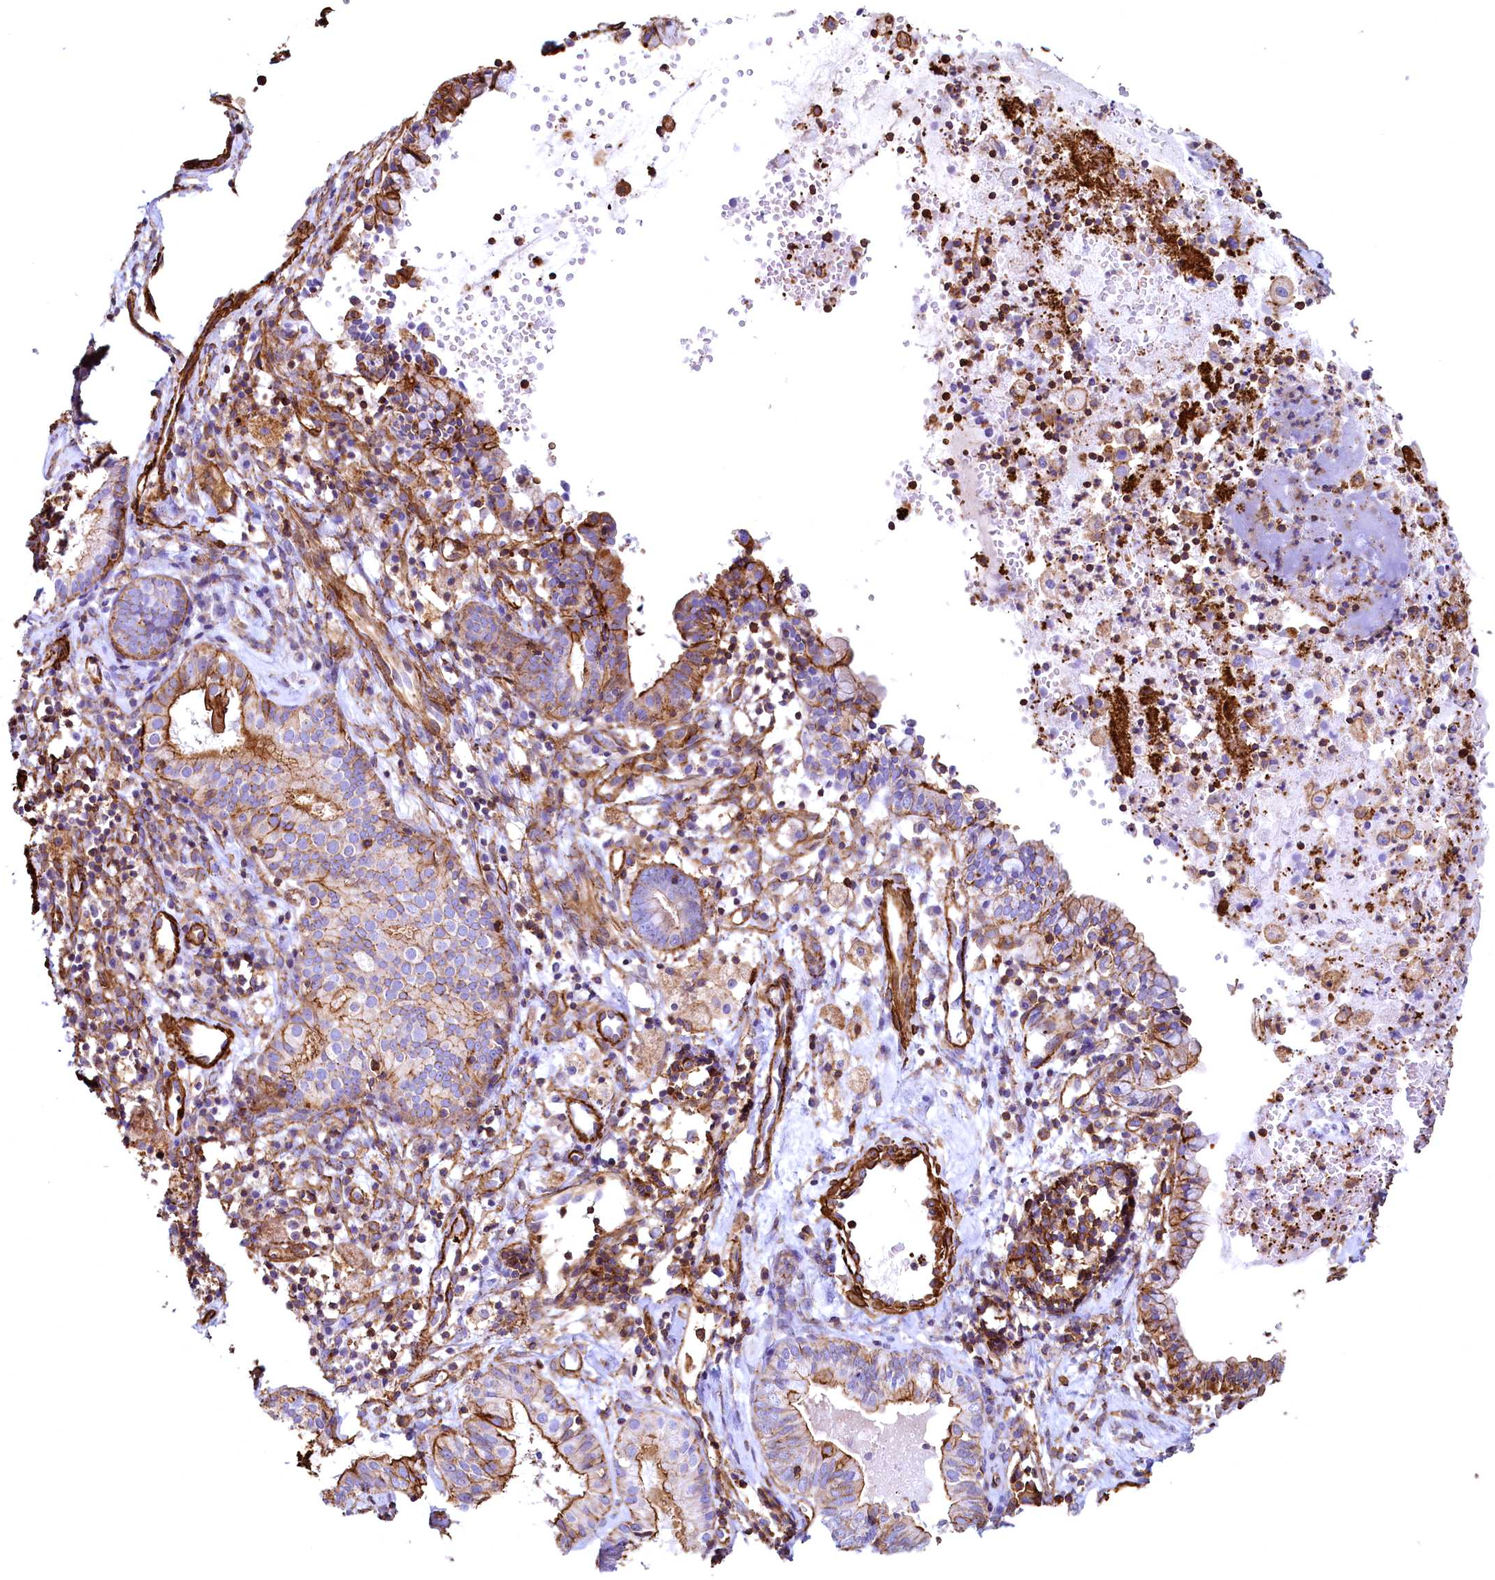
{"staining": {"intensity": "strong", "quantity": "25%-75%", "location": "cytoplasmic/membranous"}, "tissue": "endometrial cancer", "cell_type": "Tumor cells", "image_type": "cancer", "snomed": [{"axis": "morphology", "description": "Adenocarcinoma, NOS"}, {"axis": "topography", "description": "Endometrium"}], "caption": "A high-resolution micrograph shows immunohistochemistry (IHC) staining of endometrial cancer, which reveals strong cytoplasmic/membranous staining in approximately 25%-75% of tumor cells.", "gene": "THBS1", "patient": {"sex": "female", "age": 79}}